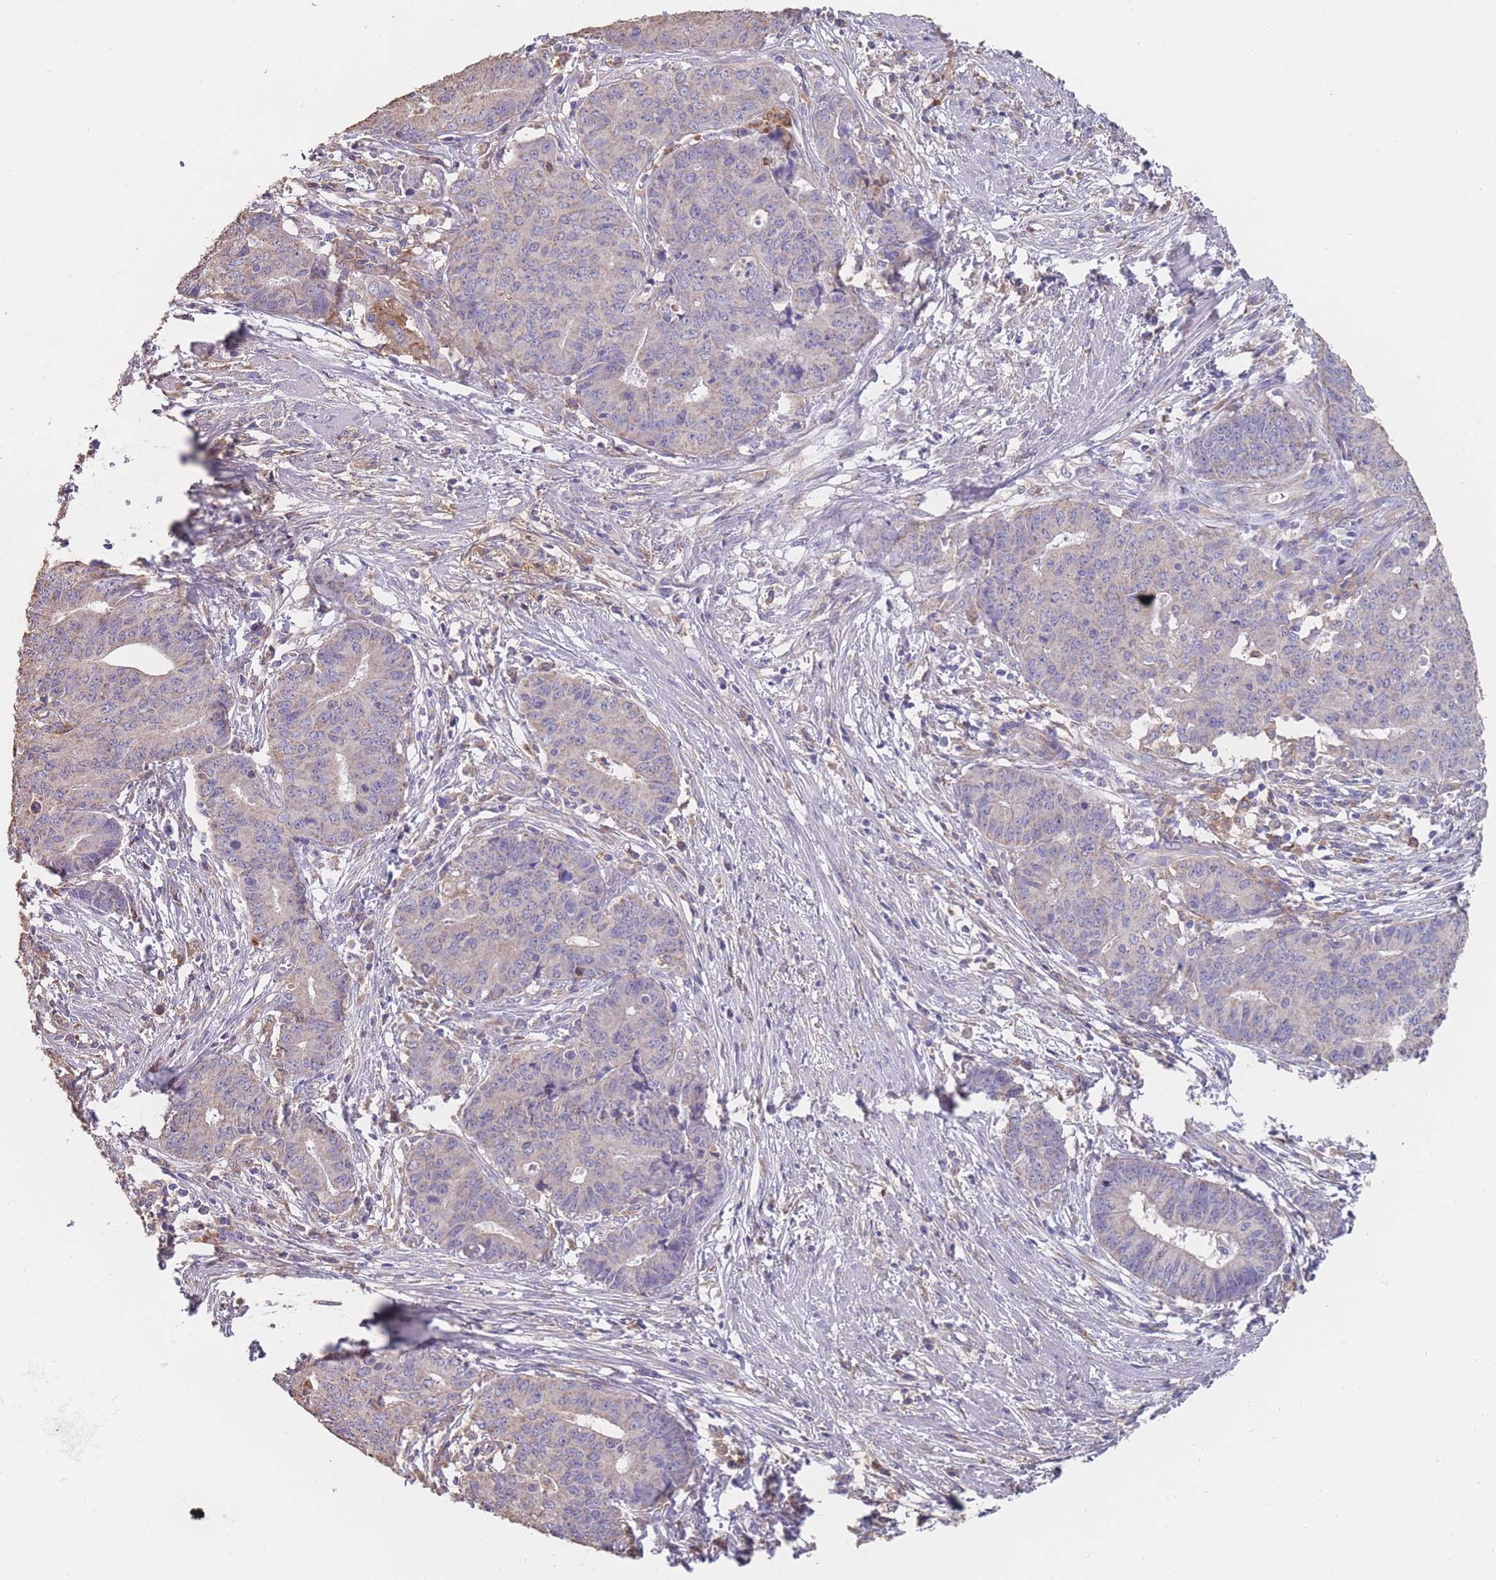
{"staining": {"intensity": "negative", "quantity": "none", "location": "none"}, "tissue": "endometrial cancer", "cell_type": "Tumor cells", "image_type": "cancer", "snomed": [{"axis": "morphology", "description": "Adenocarcinoma, NOS"}, {"axis": "topography", "description": "Endometrium"}], "caption": "Tumor cells show no significant staining in endometrial cancer. (DAB (3,3'-diaminobenzidine) IHC, high magnification).", "gene": "CLEC12A", "patient": {"sex": "female", "age": 59}}